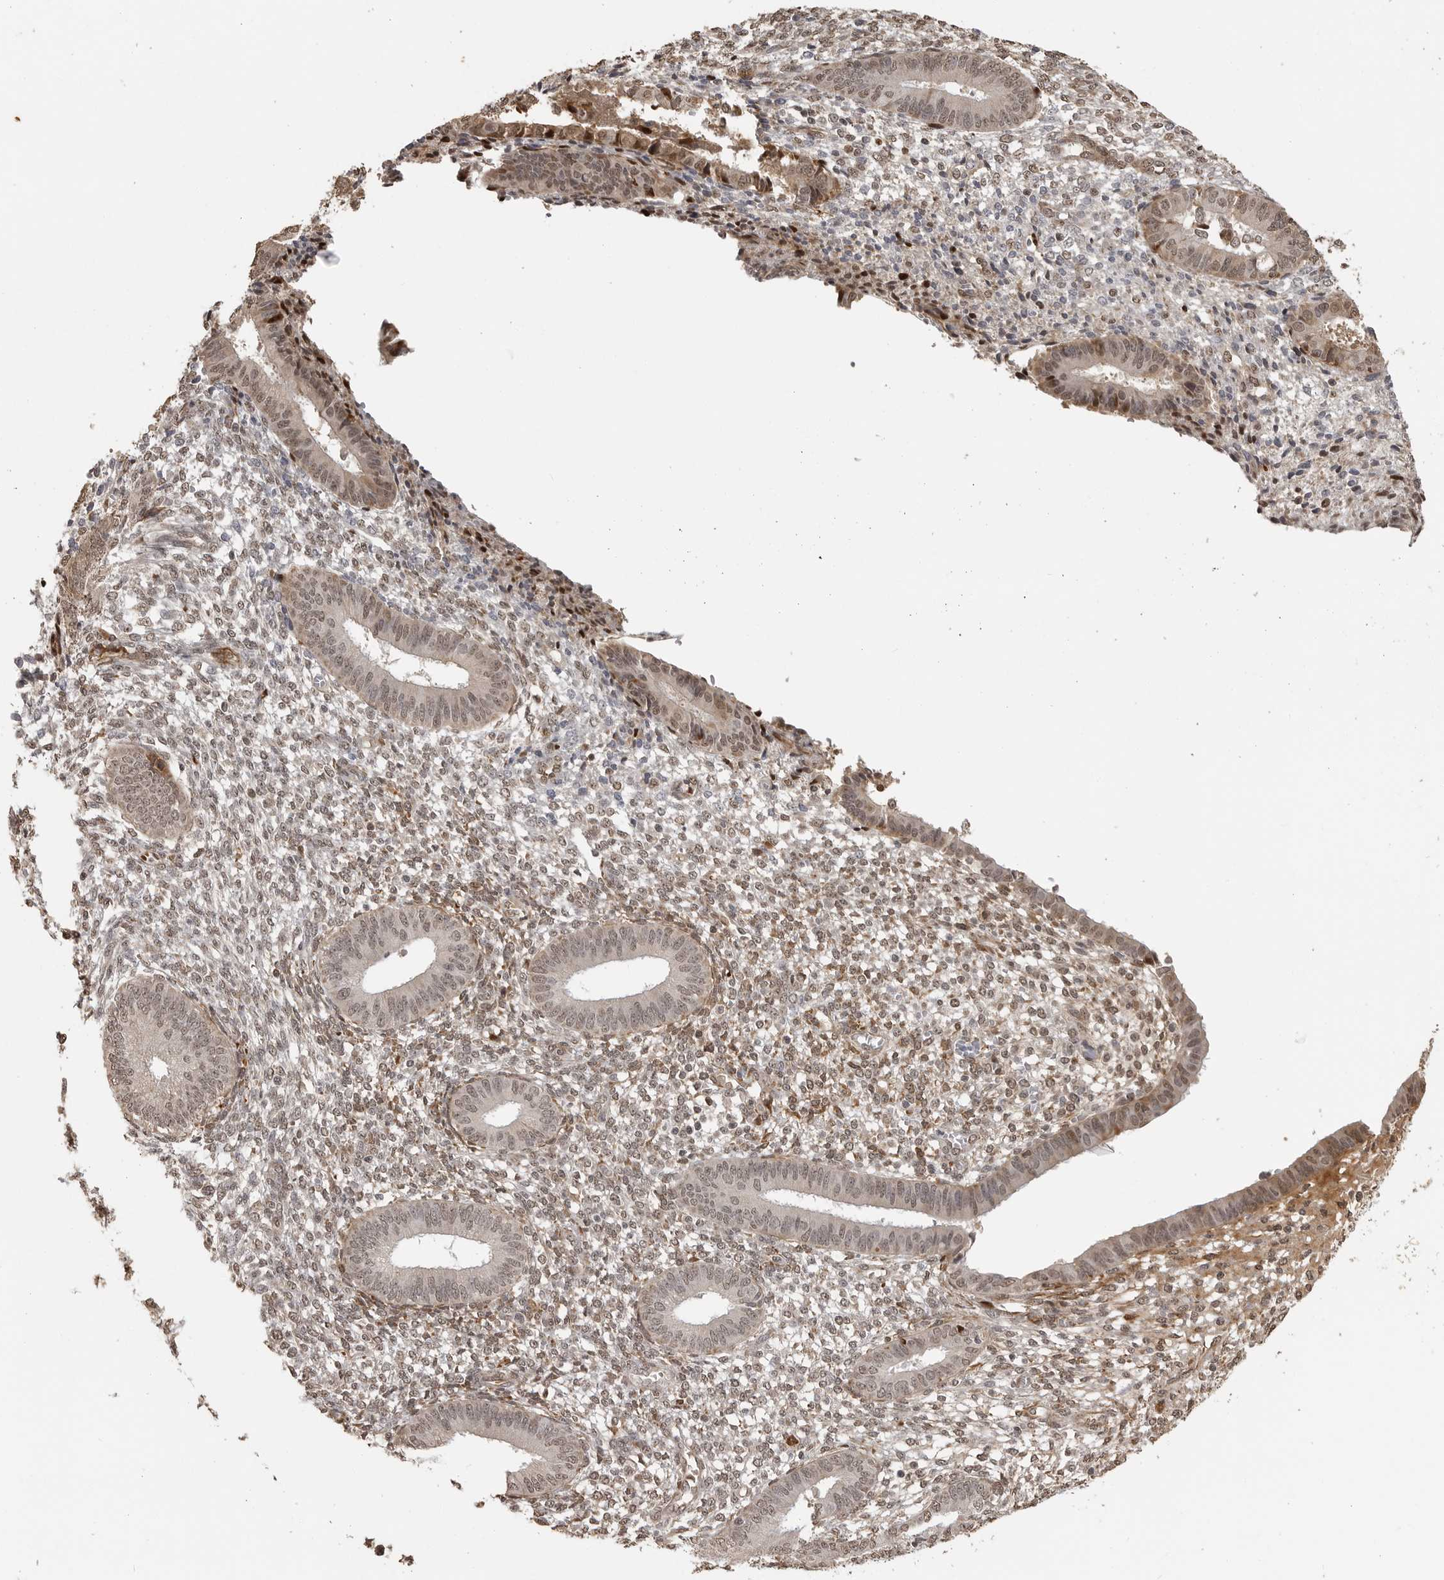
{"staining": {"intensity": "weak", "quantity": "25%-75%", "location": "nuclear"}, "tissue": "endometrium", "cell_type": "Cells in endometrial stroma", "image_type": "normal", "snomed": [{"axis": "morphology", "description": "Normal tissue, NOS"}, {"axis": "topography", "description": "Endometrium"}], "caption": "This micrograph demonstrates unremarkable endometrium stained with immunohistochemistry (IHC) to label a protein in brown. The nuclear of cells in endometrial stroma show weak positivity for the protein. Nuclei are counter-stained blue.", "gene": "CLOCK", "patient": {"sex": "female", "age": 46}}